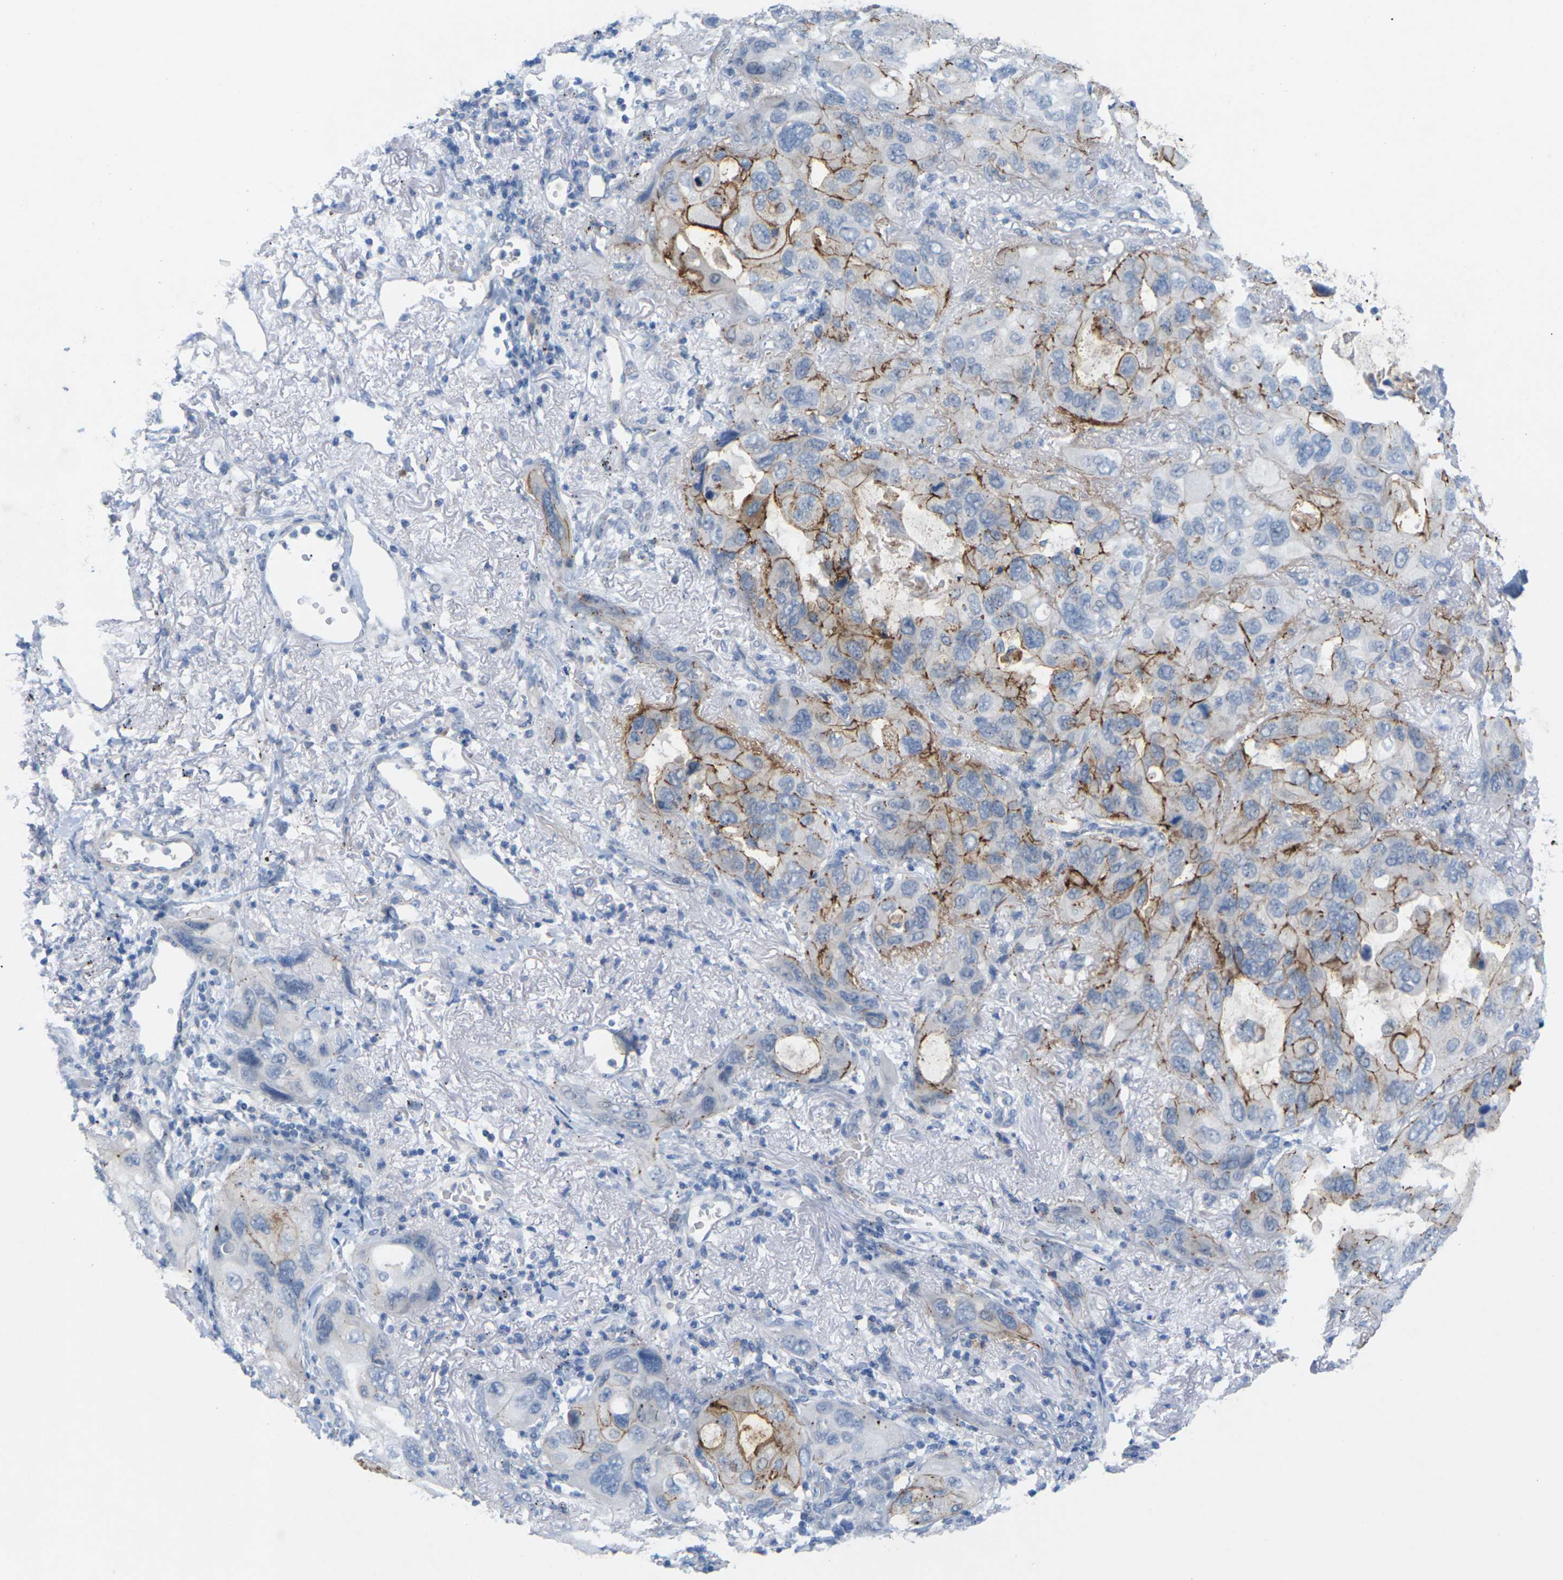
{"staining": {"intensity": "strong", "quantity": "25%-75%", "location": "cytoplasmic/membranous"}, "tissue": "lung cancer", "cell_type": "Tumor cells", "image_type": "cancer", "snomed": [{"axis": "morphology", "description": "Squamous cell carcinoma, NOS"}, {"axis": "topography", "description": "Lung"}], "caption": "This image demonstrates immunohistochemistry (IHC) staining of squamous cell carcinoma (lung), with high strong cytoplasmic/membranous positivity in approximately 25%-75% of tumor cells.", "gene": "CLDN3", "patient": {"sex": "female", "age": 73}}